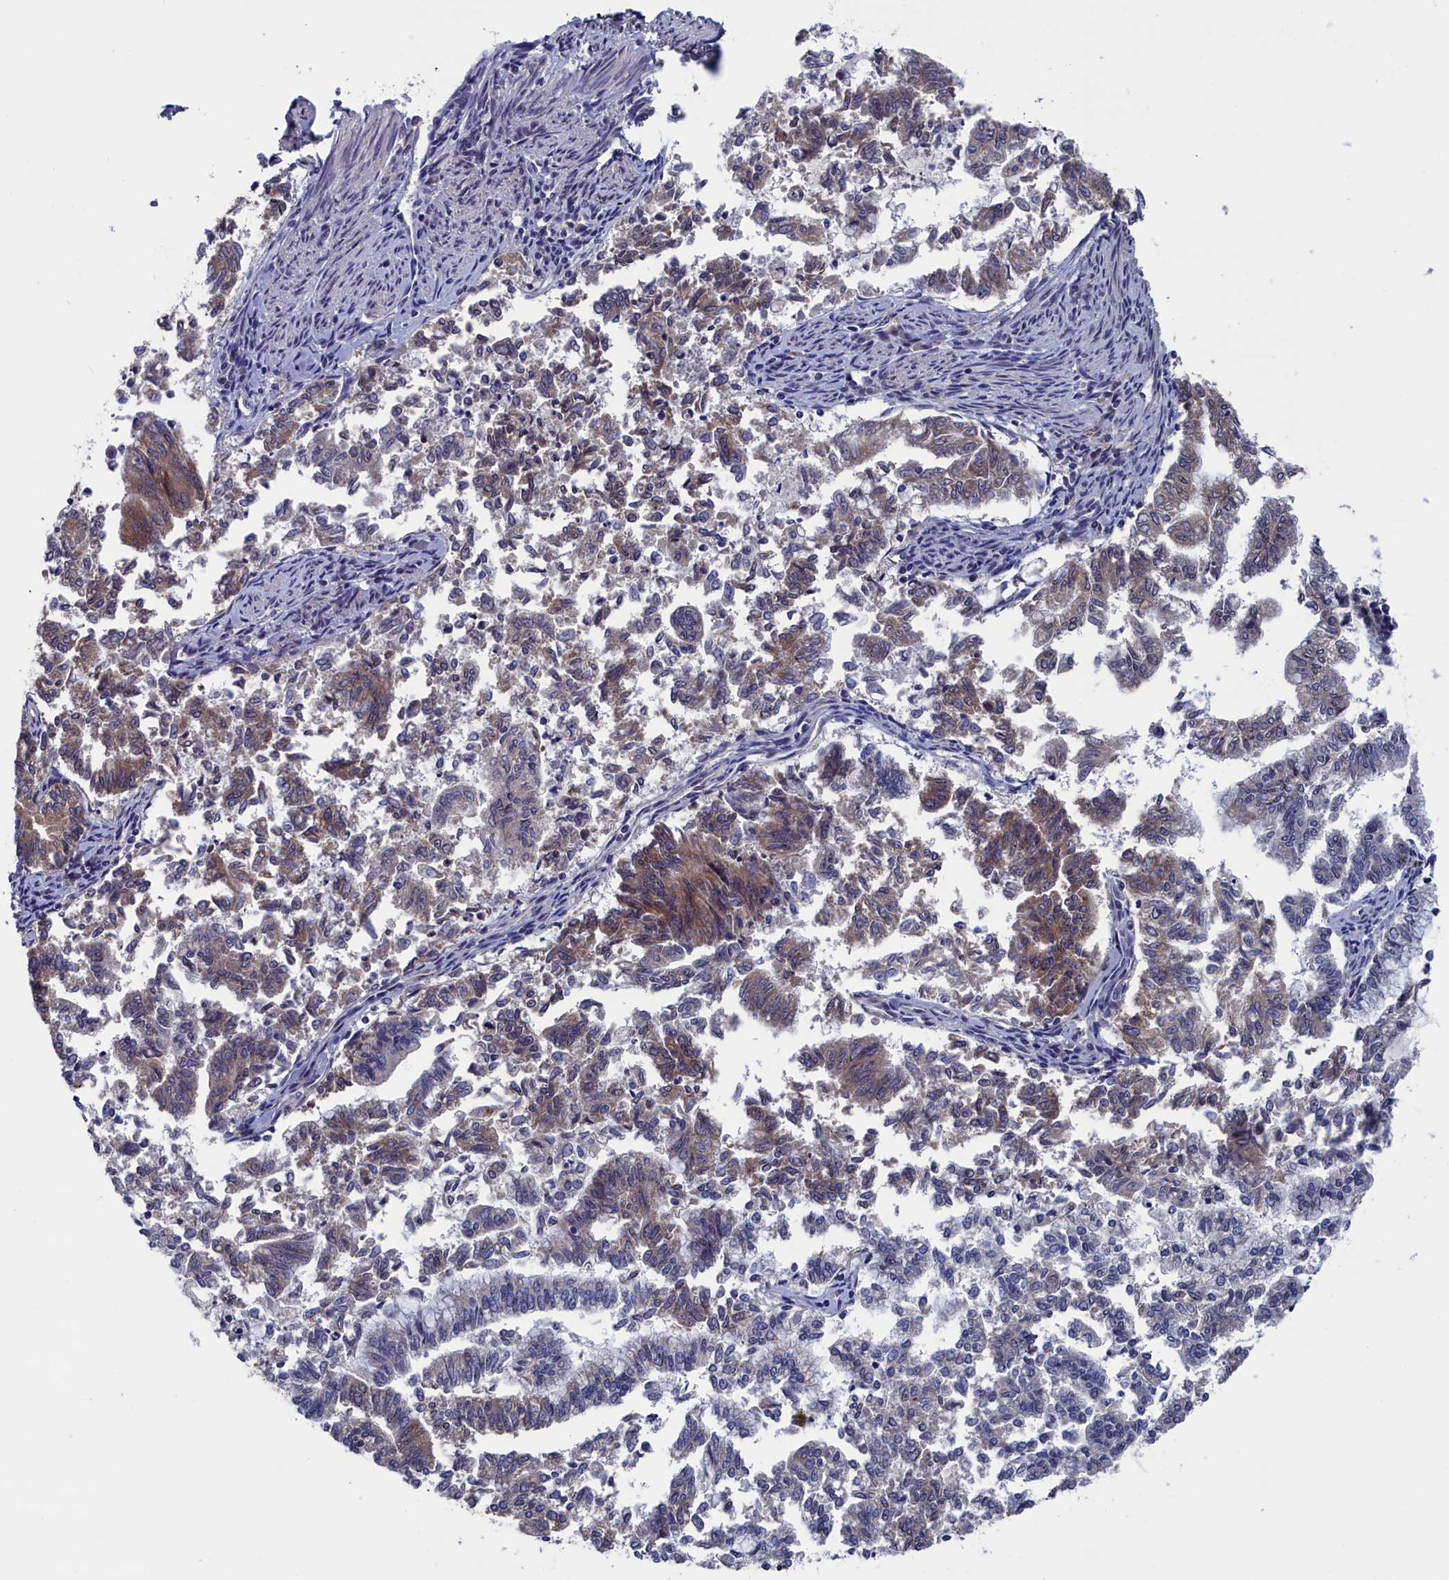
{"staining": {"intensity": "moderate", "quantity": "25%-75%", "location": "cytoplasmic/membranous"}, "tissue": "endometrial cancer", "cell_type": "Tumor cells", "image_type": "cancer", "snomed": [{"axis": "morphology", "description": "Adenocarcinoma, NOS"}, {"axis": "topography", "description": "Endometrium"}], "caption": "The micrograph displays staining of adenocarcinoma (endometrial), revealing moderate cytoplasmic/membranous protein staining (brown color) within tumor cells.", "gene": "SPATA13", "patient": {"sex": "female", "age": 79}}